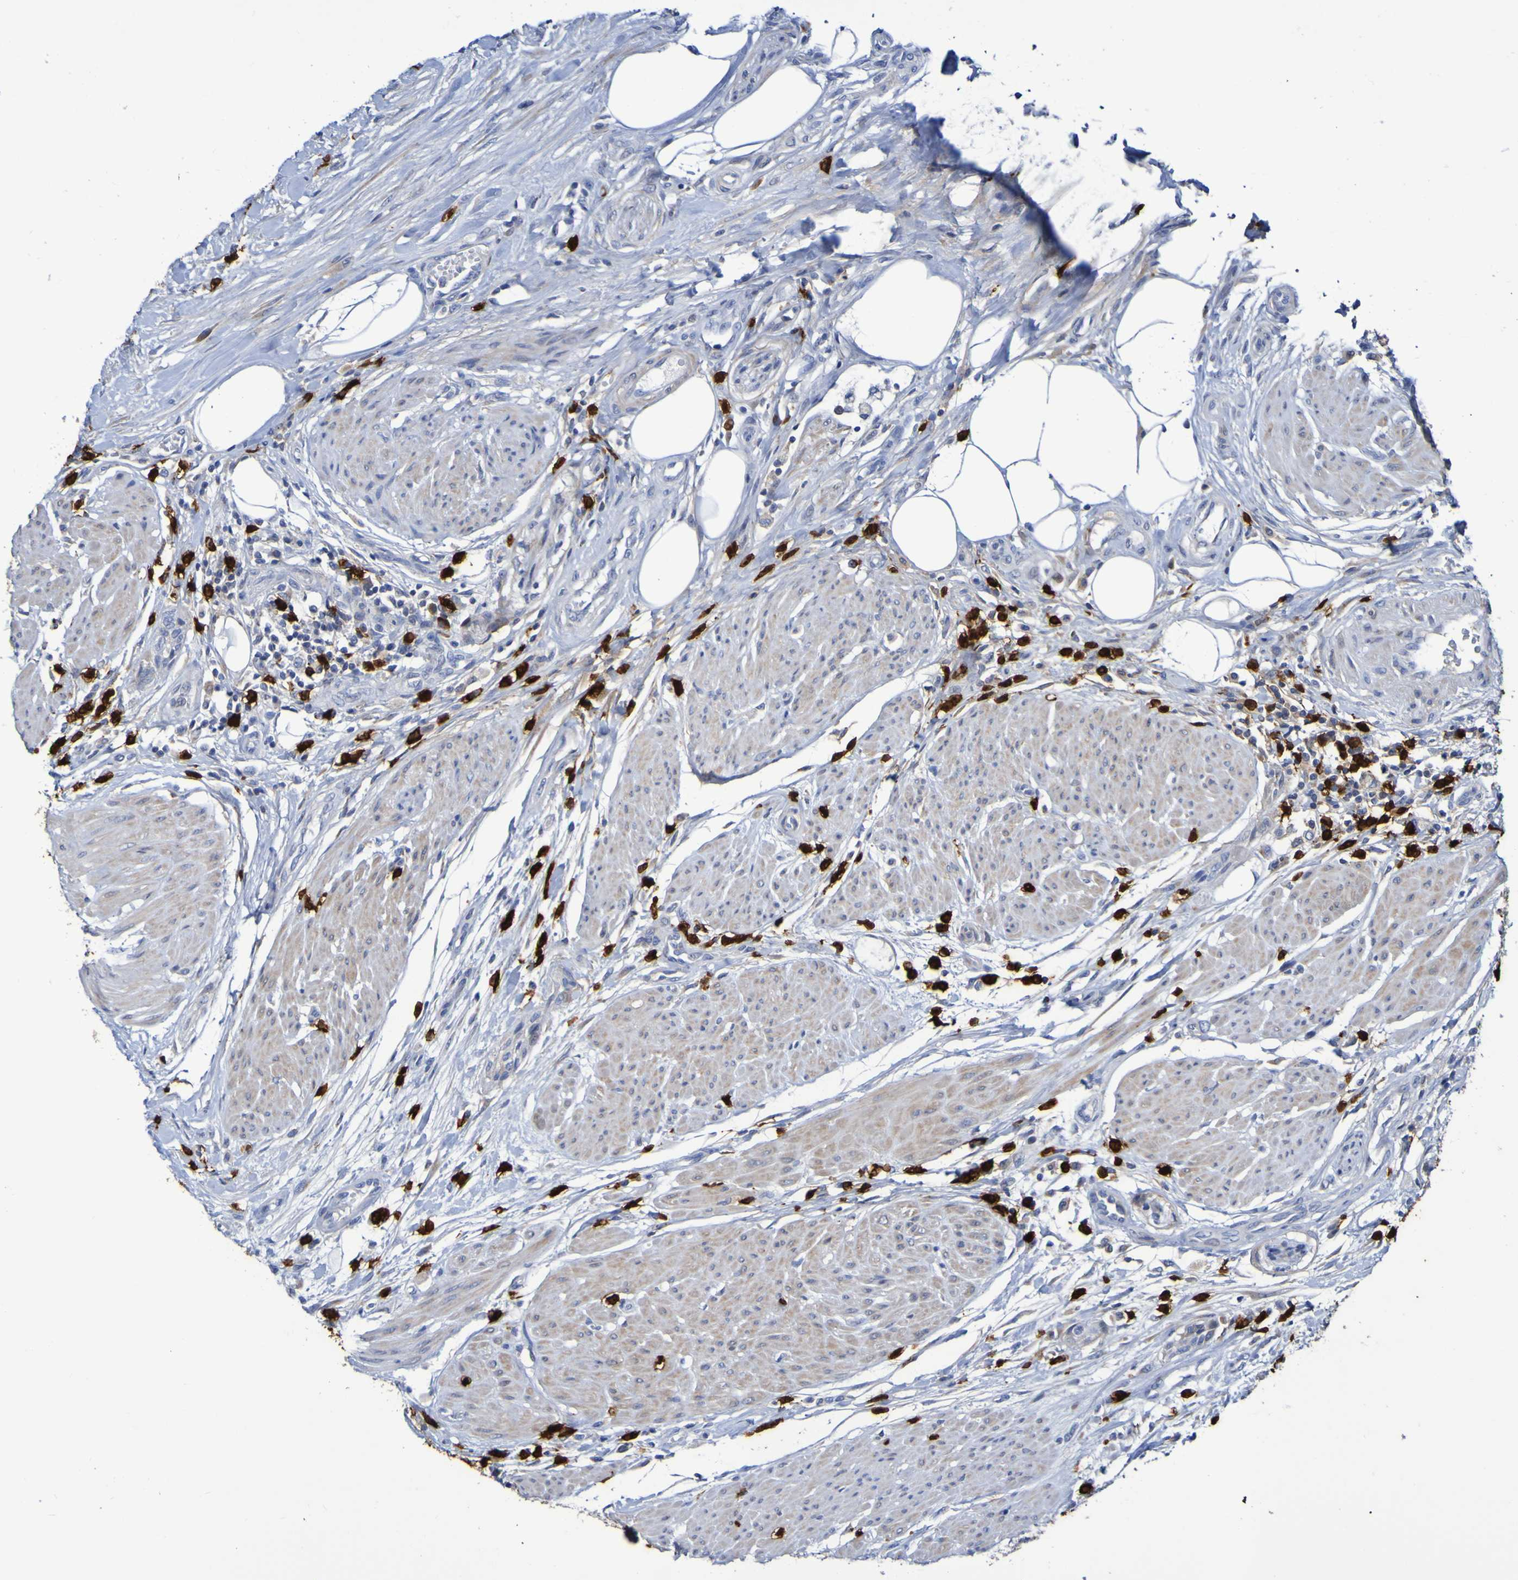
{"staining": {"intensity": "negative", "quantity": "none", "location": "none"}, "tissue": "urothelial cancer", "cell_type": "Tumor cells", "image_type": "cancer", "snomed": [{"axis": "morphology", "description": "Urothelial carcinoma, High grade"}, {"axis": "topography", "description": "Urinary bladder"}], "caption": "Immunohistochemistry micrograph of neoplastic tissue: urothelial cancer stained with DAB shows no significant protein staining in tumor cells. (DAB (3,3'-diaminobenzidine) IHC, high magnification).", "gene": "C11orf24", "patient": {"sex": "male", "age": 35}}